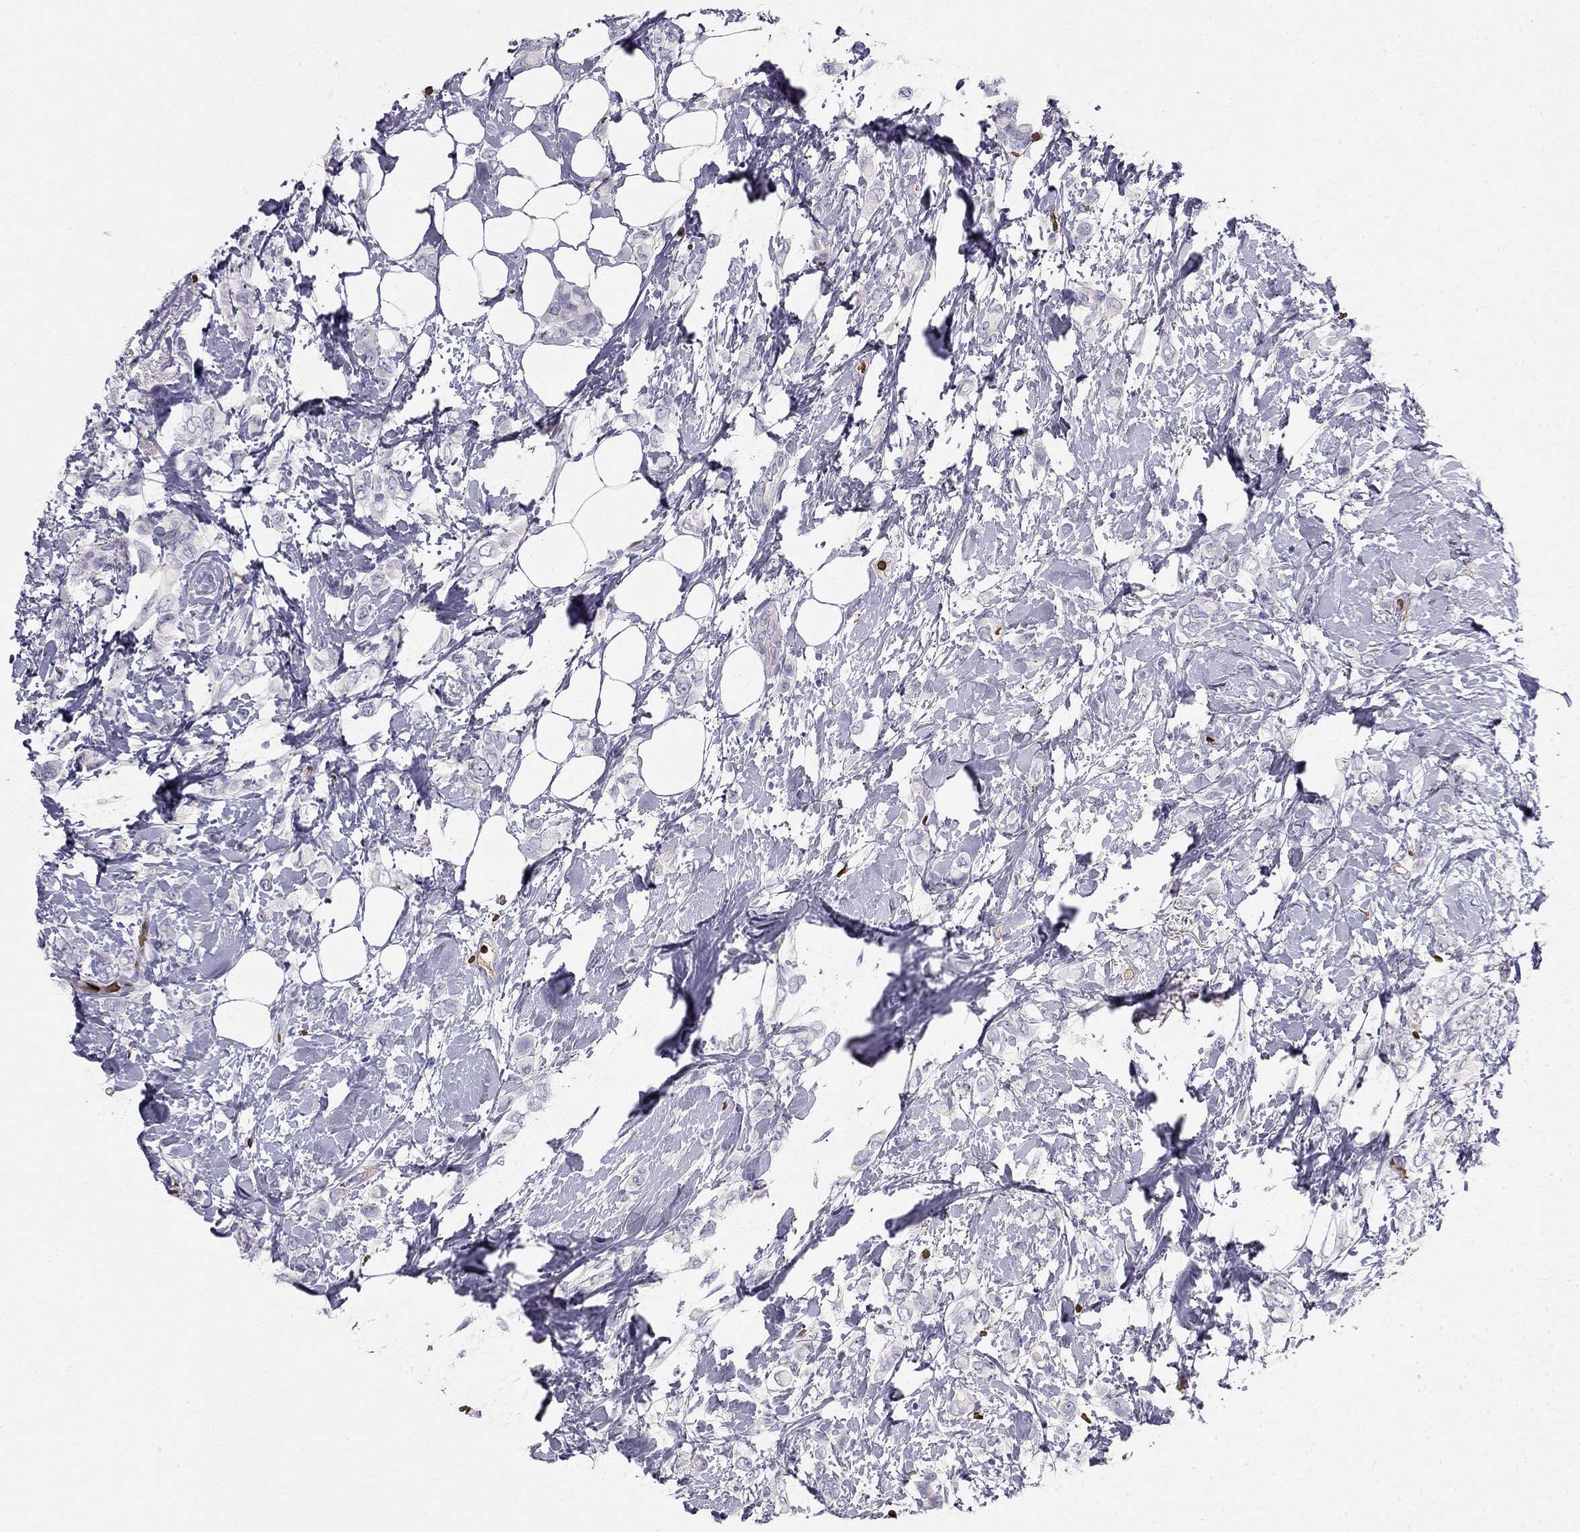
{"staining": {"intensity": "negative", "quantity": "none", "location": "none"}, "tissue": "breast cancer", "cell_type": "Tumor cells", "image_type": "cancer", "snomed": [{"axis": "morphology", "description": "Lobular carcinoma"}, {"axis": "topography", "description": "Breast"}], "caption": "There is no significant staining in tumor cells of breast lobular carcinoma.", "gene": "RHD", "patient": {"sex": "female", "age": 66}}